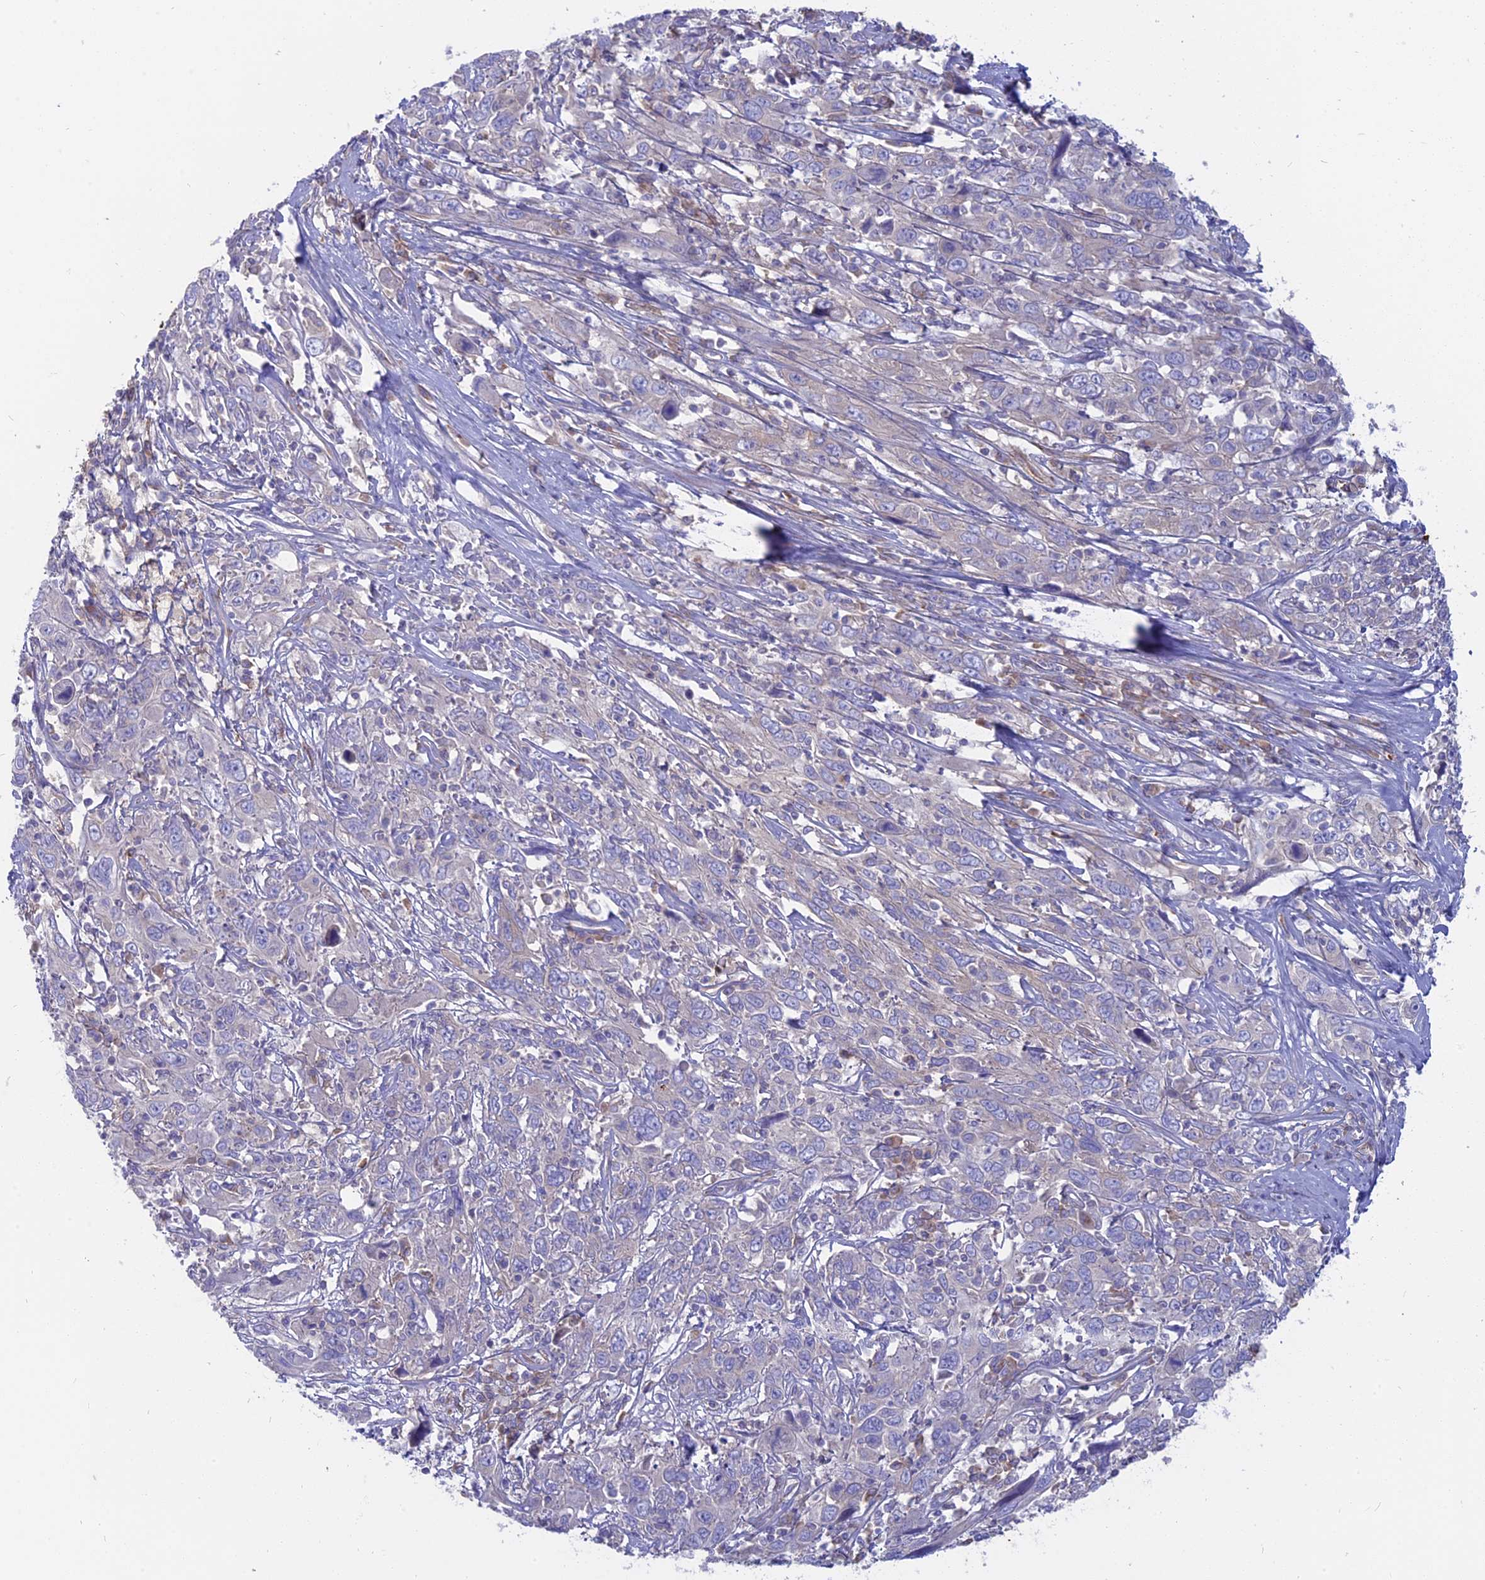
{"staining": {"intensity": "negative", "quantity": "none", "location": "none"}, "tissue": "cervical cancer", "cell_type": "Tumor cells", "image_type": "cancer", "snomed": [{"axis": "morphology", "description": "Squamous cell carcinoma, NOS"}, {"axis": "topography", "description": "Cervix"}], "caption": "High power microscopy micrograph of an immunohistochemistry photomicrograph of squamous cell carcinoma (cervical), revealing no significant staining in tumor cells.", "gene": "MYO5B", "patient": {"sex": "female", "age": 46}}